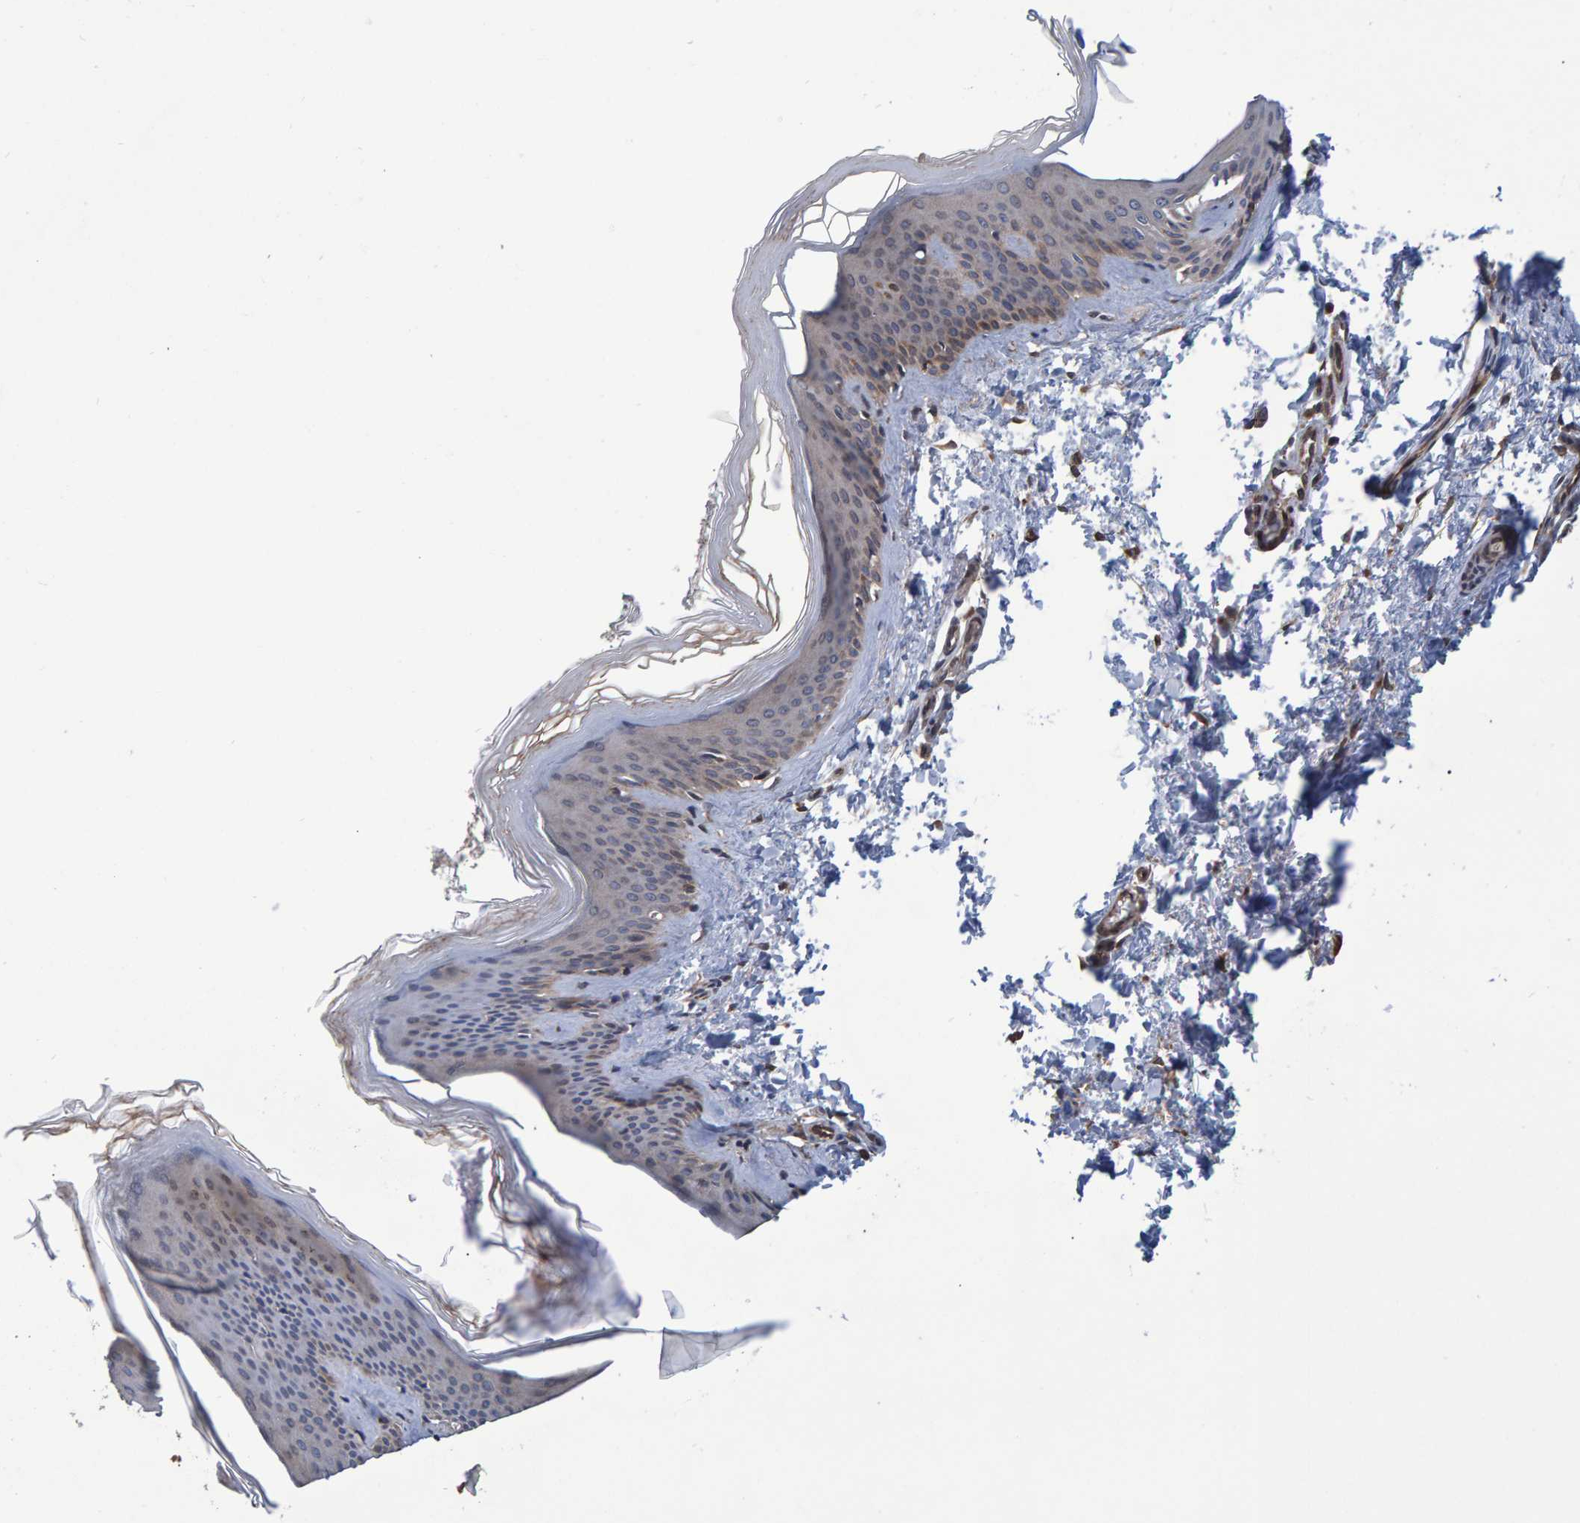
{"staining": {"intensity": "moderate", "quantity": ">75%", "location": "cytoplasmic/membranous"}, "tissue": "skin", "cell_type": "Fibroblasts", "image_type": "normal", "snomed": [{"axis": "morphology", "description": "Normal tissue, NOS"}, {"axis": "topography", "description": "Skin"}], "caption": "Immunohistochemistry (IHC) photomicrograph of unremarkable skin stained for a protein (brown), which displays medium levels of moderate cytoplasmic/membranous positivity in about >75% of fibroblasts.", "gene": "ATP6V1H", "patient": {"sex": "female", "age": 27}}